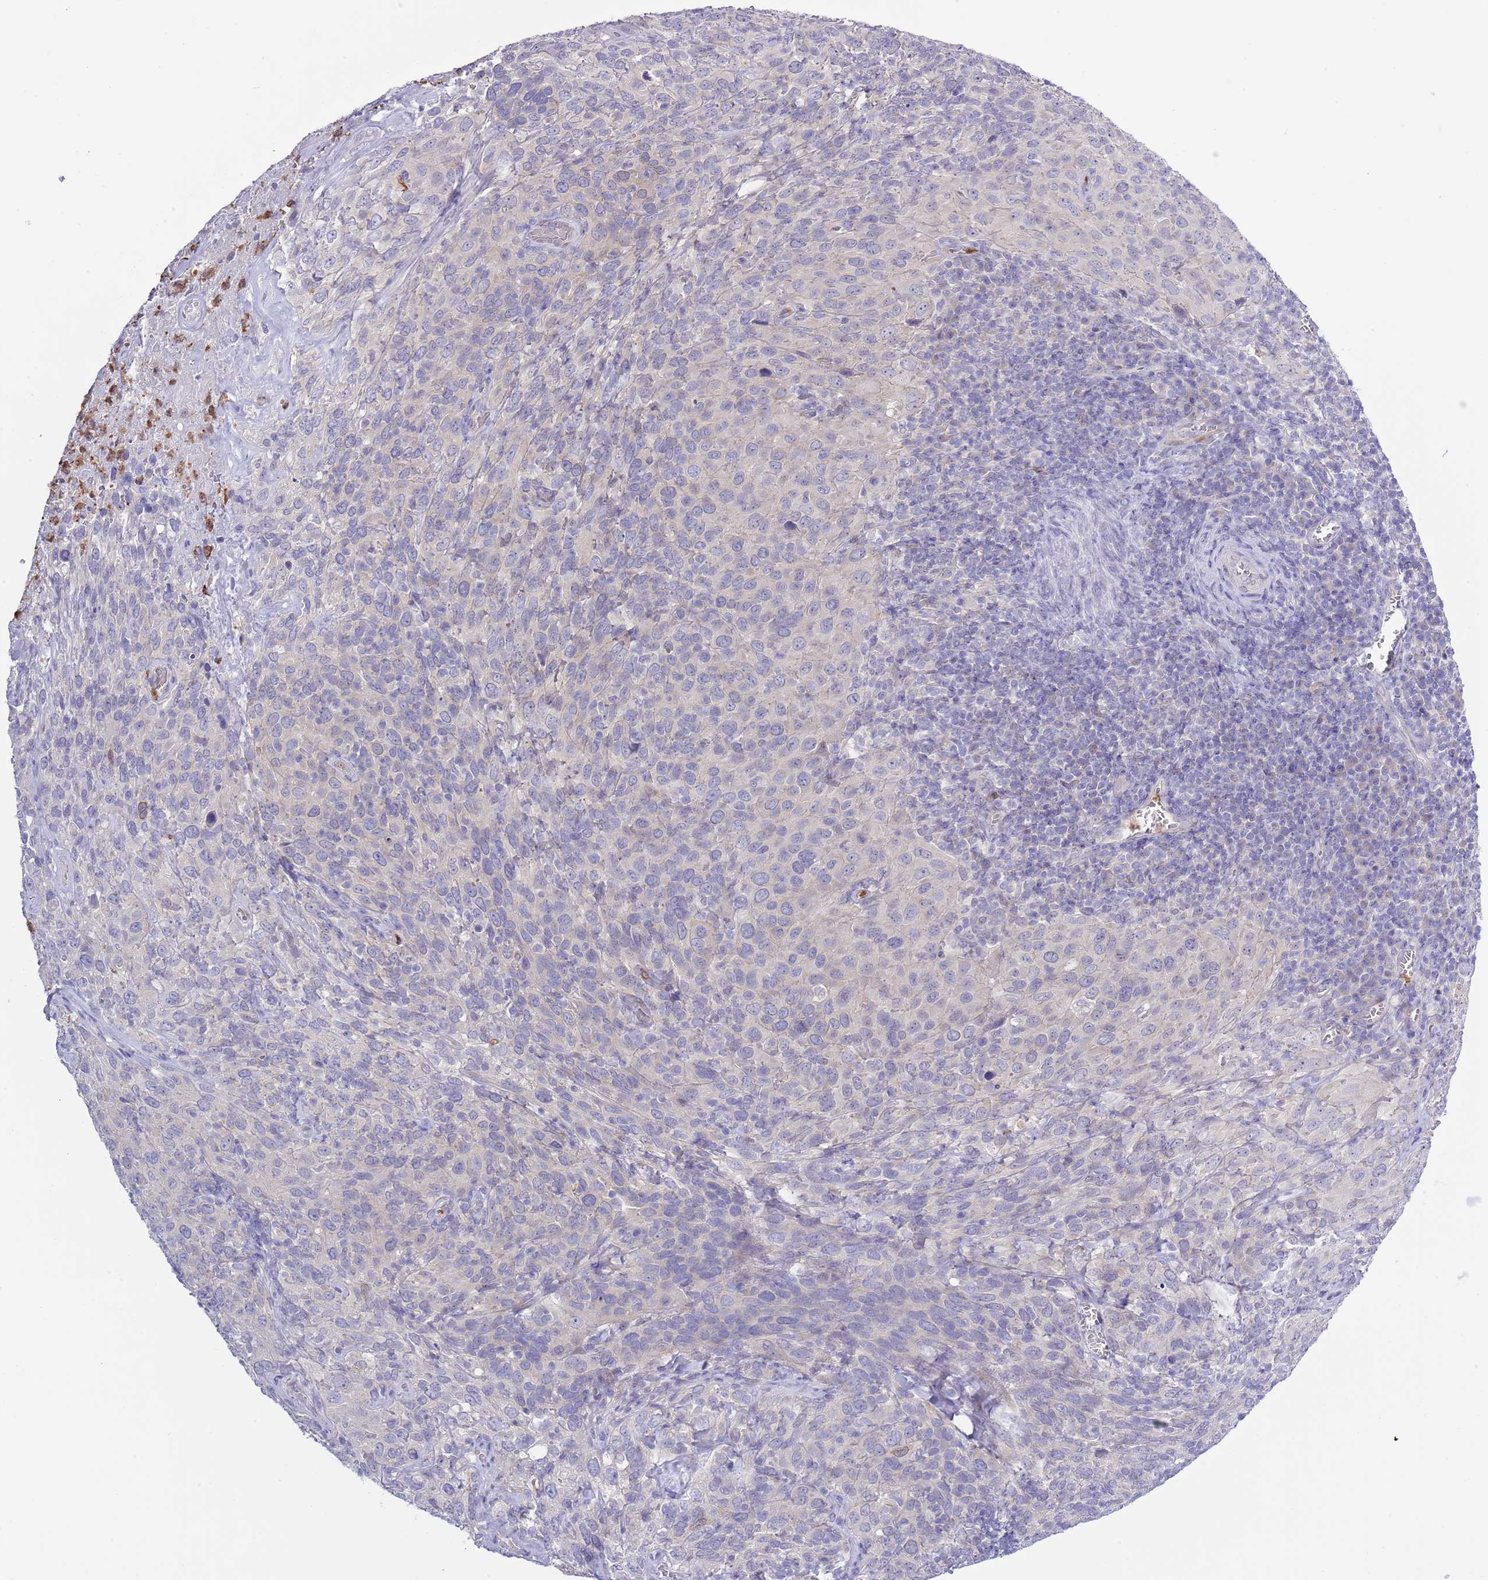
{"staining": {"intensity": "negative", "quantity": "none", "location": "none"}, "tissue": "cervical cancer", "cell_type": "Tumor cells", "image_type": "cancer", "snomed": [{"axis": "morphology", "description": "Squamous cell carcinoma, NOS"}, {"axis": "topography", "description": "Cervix"}], "caption": "A micrograph of human squamous cell carcinoma (cervical) is negative for staining in tumor cells.", "gene": "ZFP2", "patient": {"sex": "female", "age": 51}}